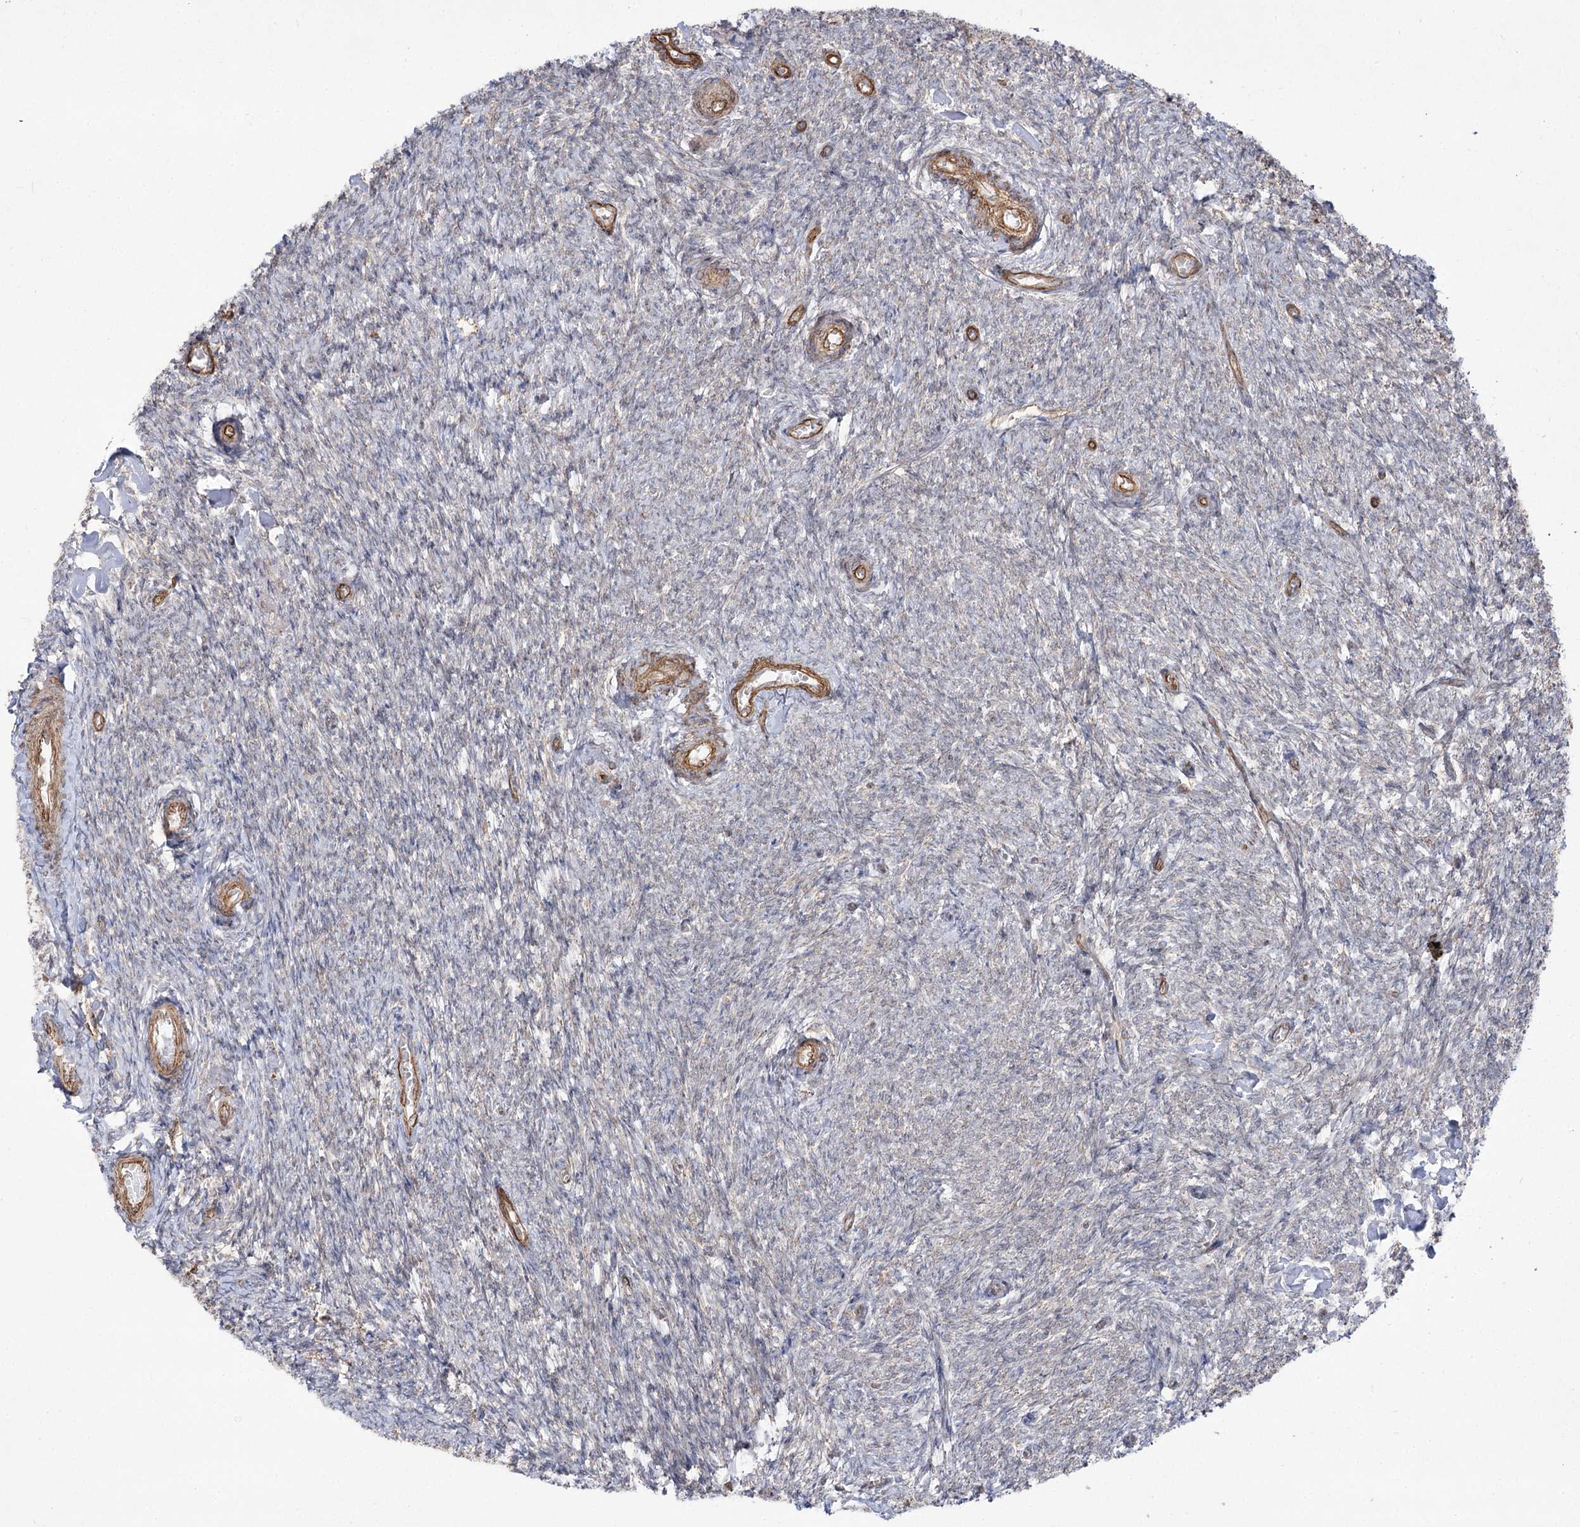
{"staining": {"intensity": "negative", "quantity": "none", "location": "none"}, "tissue": "ovary", "cell_type": "Ovarian stroma cells", "image_type": "normal", "snomed": [{"axis": "morphology", "description": "Normal tissue, NOS"}, {"axis": "topography", "description": "Ovary"}], "caption": "Immunohistochemistry micrograph of unremarkable ovary stained for a protein (brown), which exhibits no staining in ovarian stroma cells. (IHC, brightfield microscopy, high magnification).", "gene": "SH3BP5L", "patient": {"sex": "female", "age": 44}}